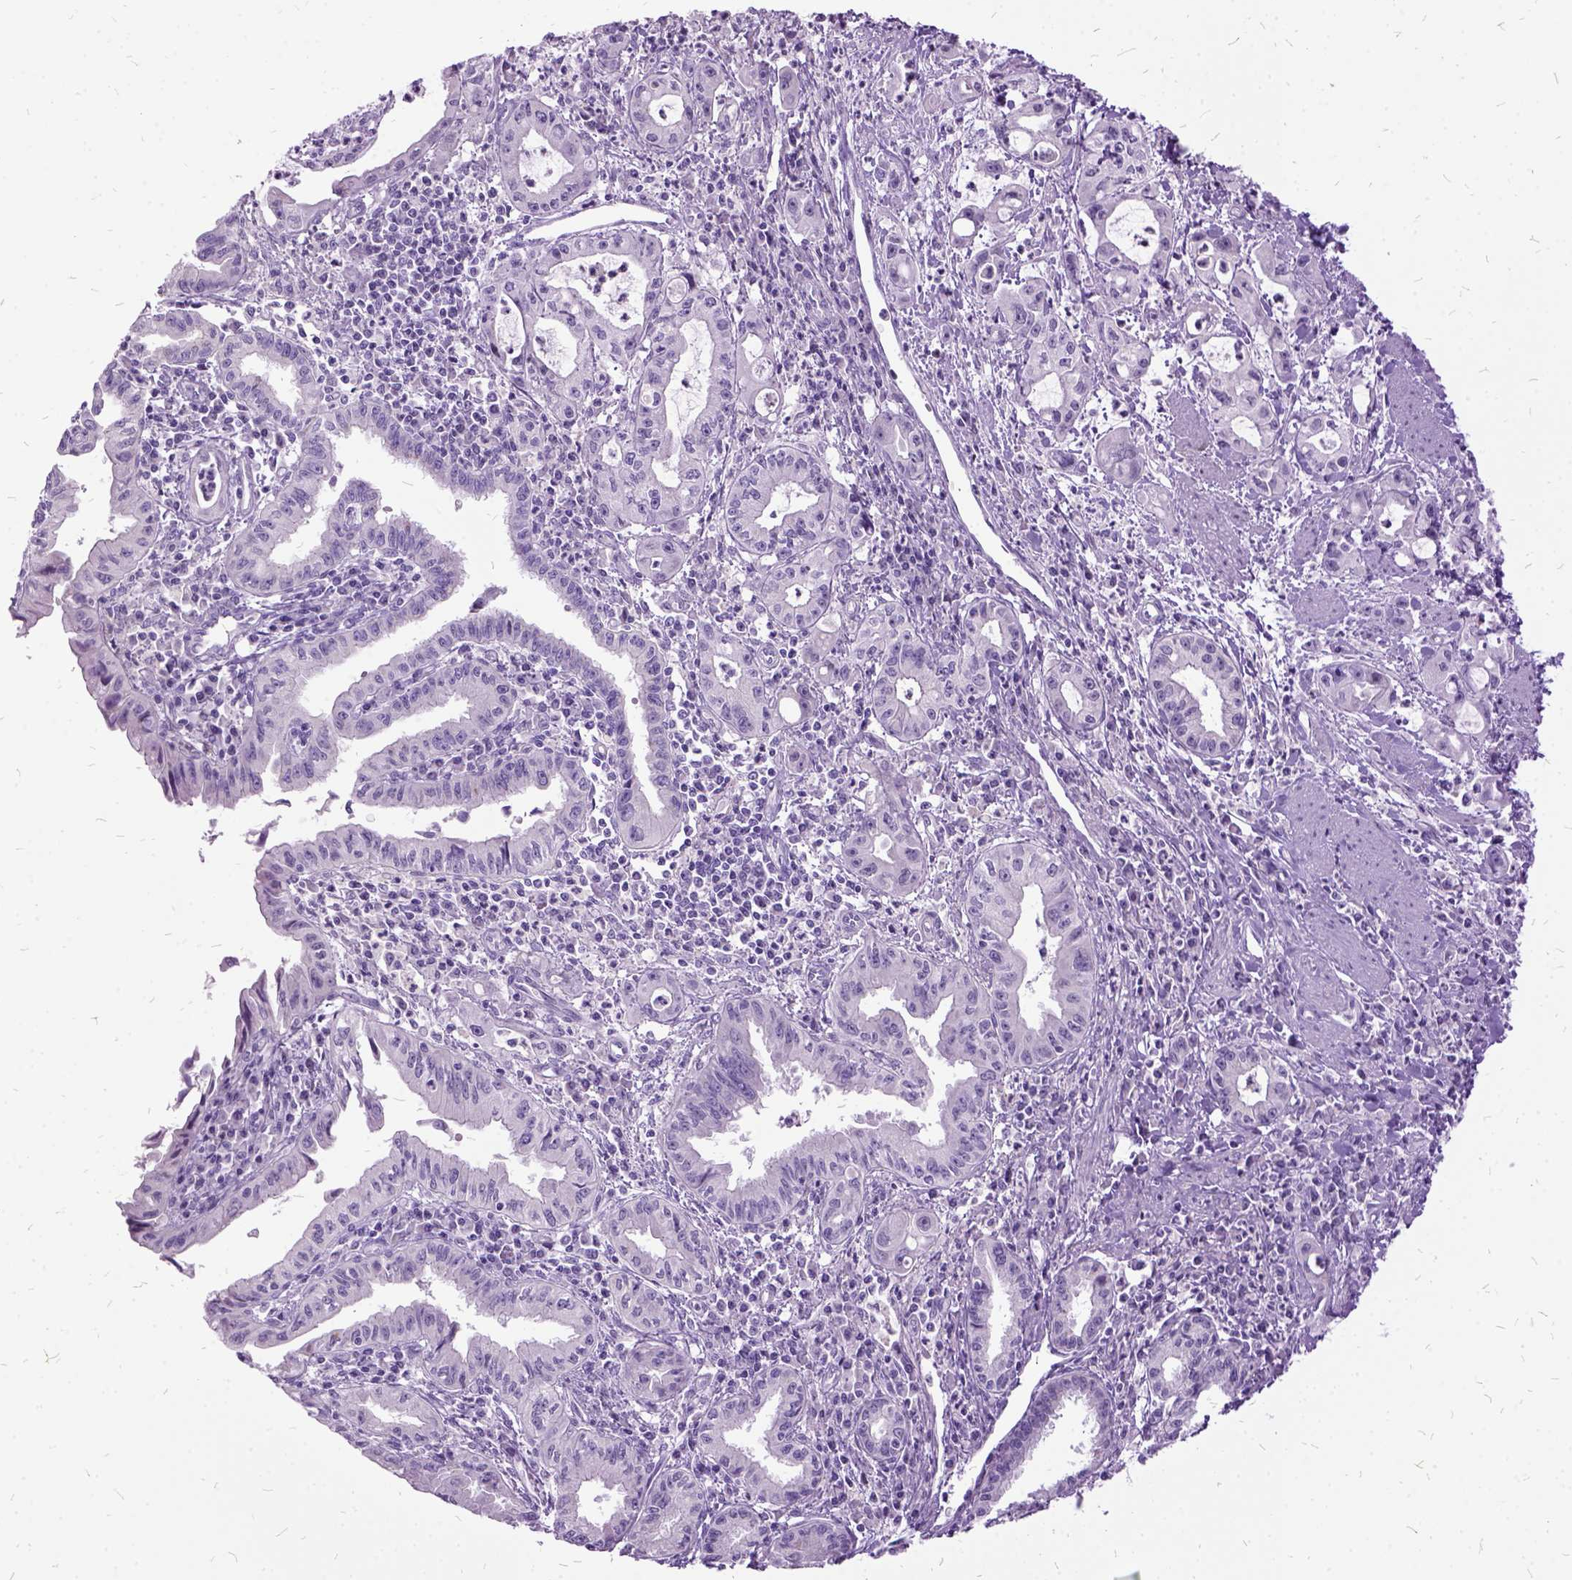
{"staining": {"intensity": "negative", "quantity": "none", "location": "none"}, "tissue": "pancreatic cancer", "cell_type": "Tumor cells", "image_type": "cancer", "snomed": [{"axis": "morphology", "description": "Adenocarcinoma, NOS"}, {"axis": "topography", "description": "Pancreas"}], "caption": "This photomicrograph is of adenocarcinoma (pancreatic) stained with immunohistochemistry (IHC) to label a protein in brown with the nuclei are counter-stained blue. There is no positivity in tumor cells.", "gene": "MME", "patient": {"sex": "male", "age": 72}}